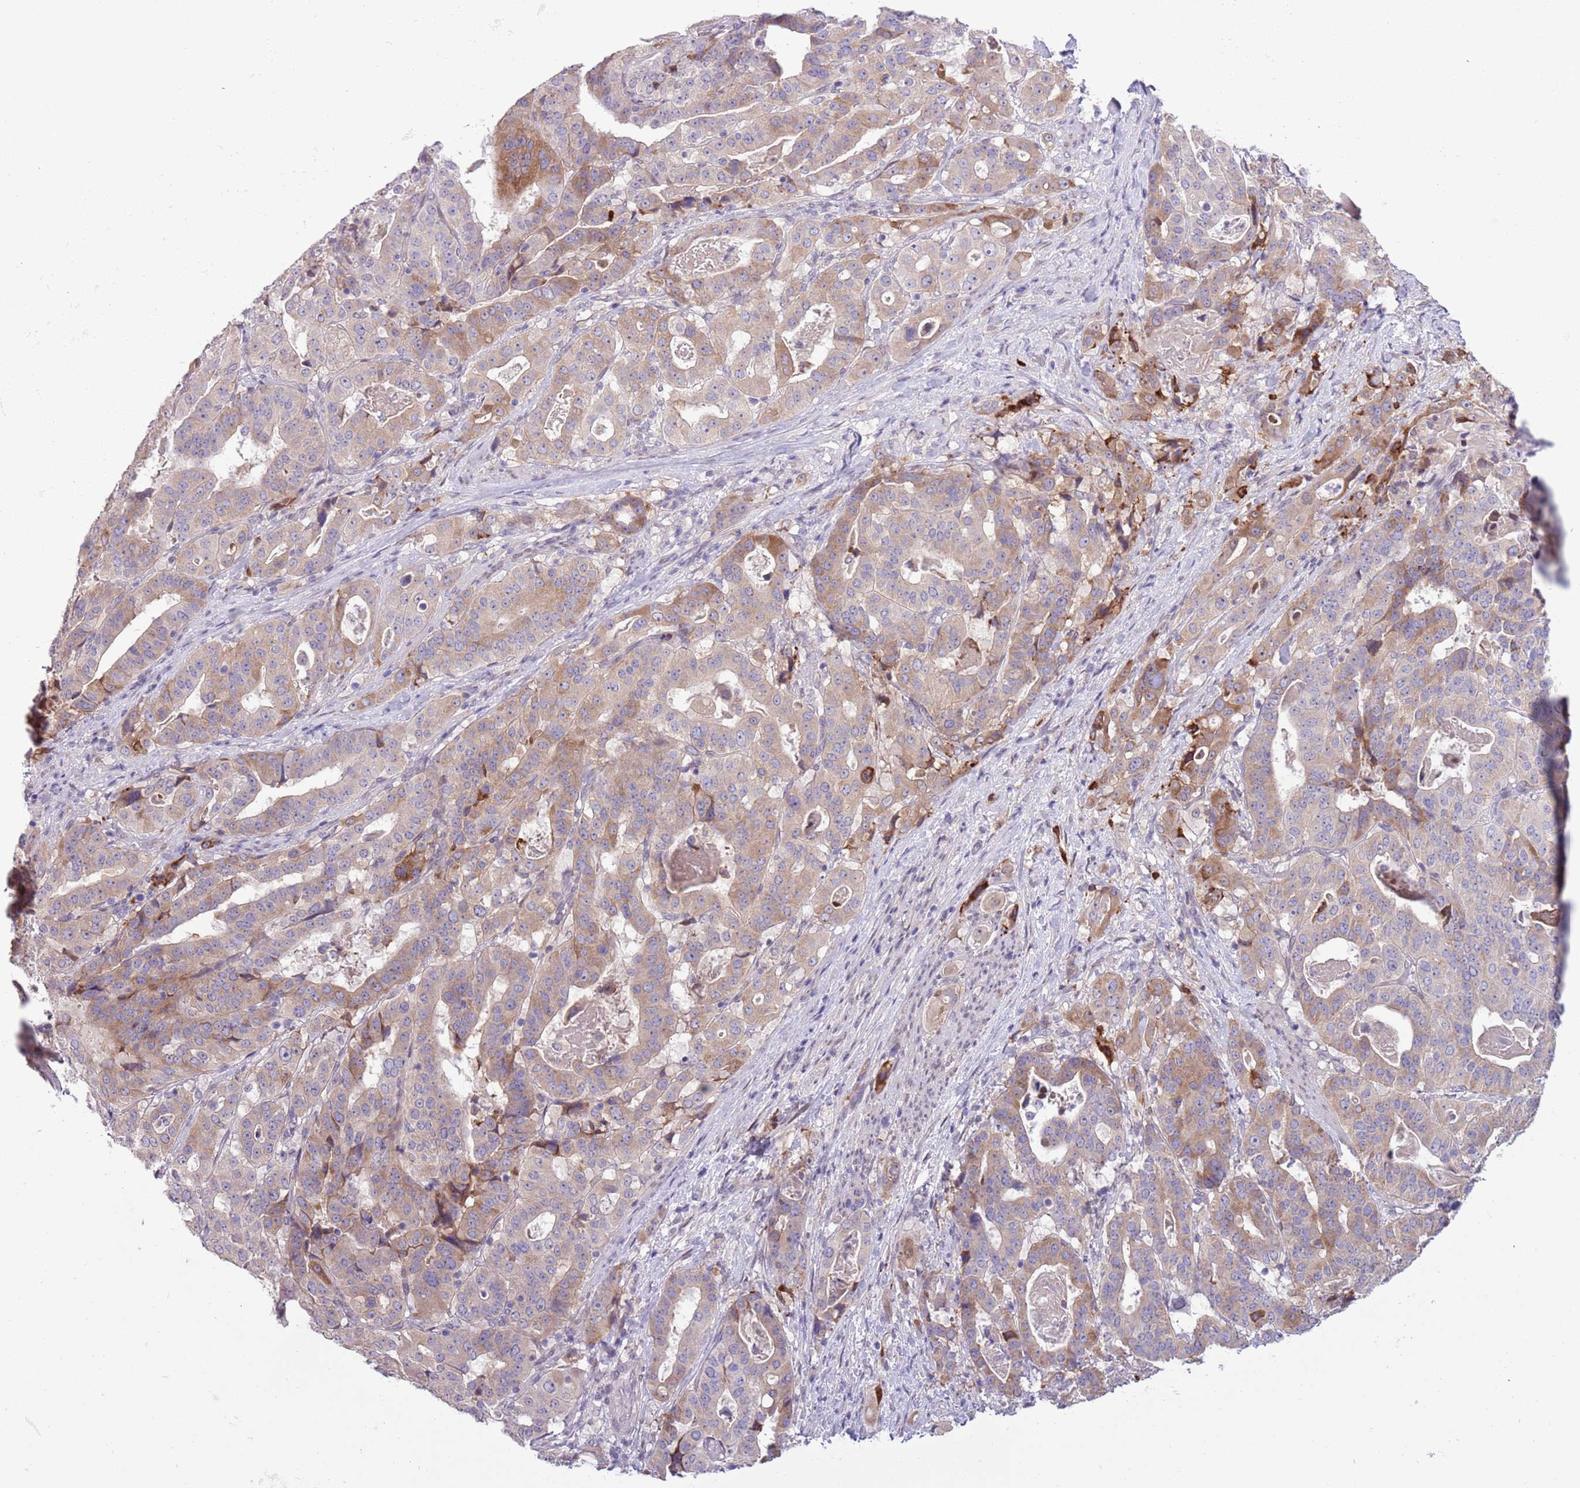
{"staining": {"intensity": "moderate", "quantity": "<25%", "location": "cytoplasmic/membranous"}, "tissue": "stomach cancer", "cell_type": "Tumor cells", "image_type": "cancer", "snomed": [{"axis": "morphology", "description": "Adenocarcinoma, NOS"}, {"axis": "topography", "description": "Stomach"}], "caption": "Tumor cells reveal moderate cytoplasmic/membranous staining in about <25% of cells in stomach cancer.", "gene": "CCND2", "patient": {"sex": "male", "age": 48}}